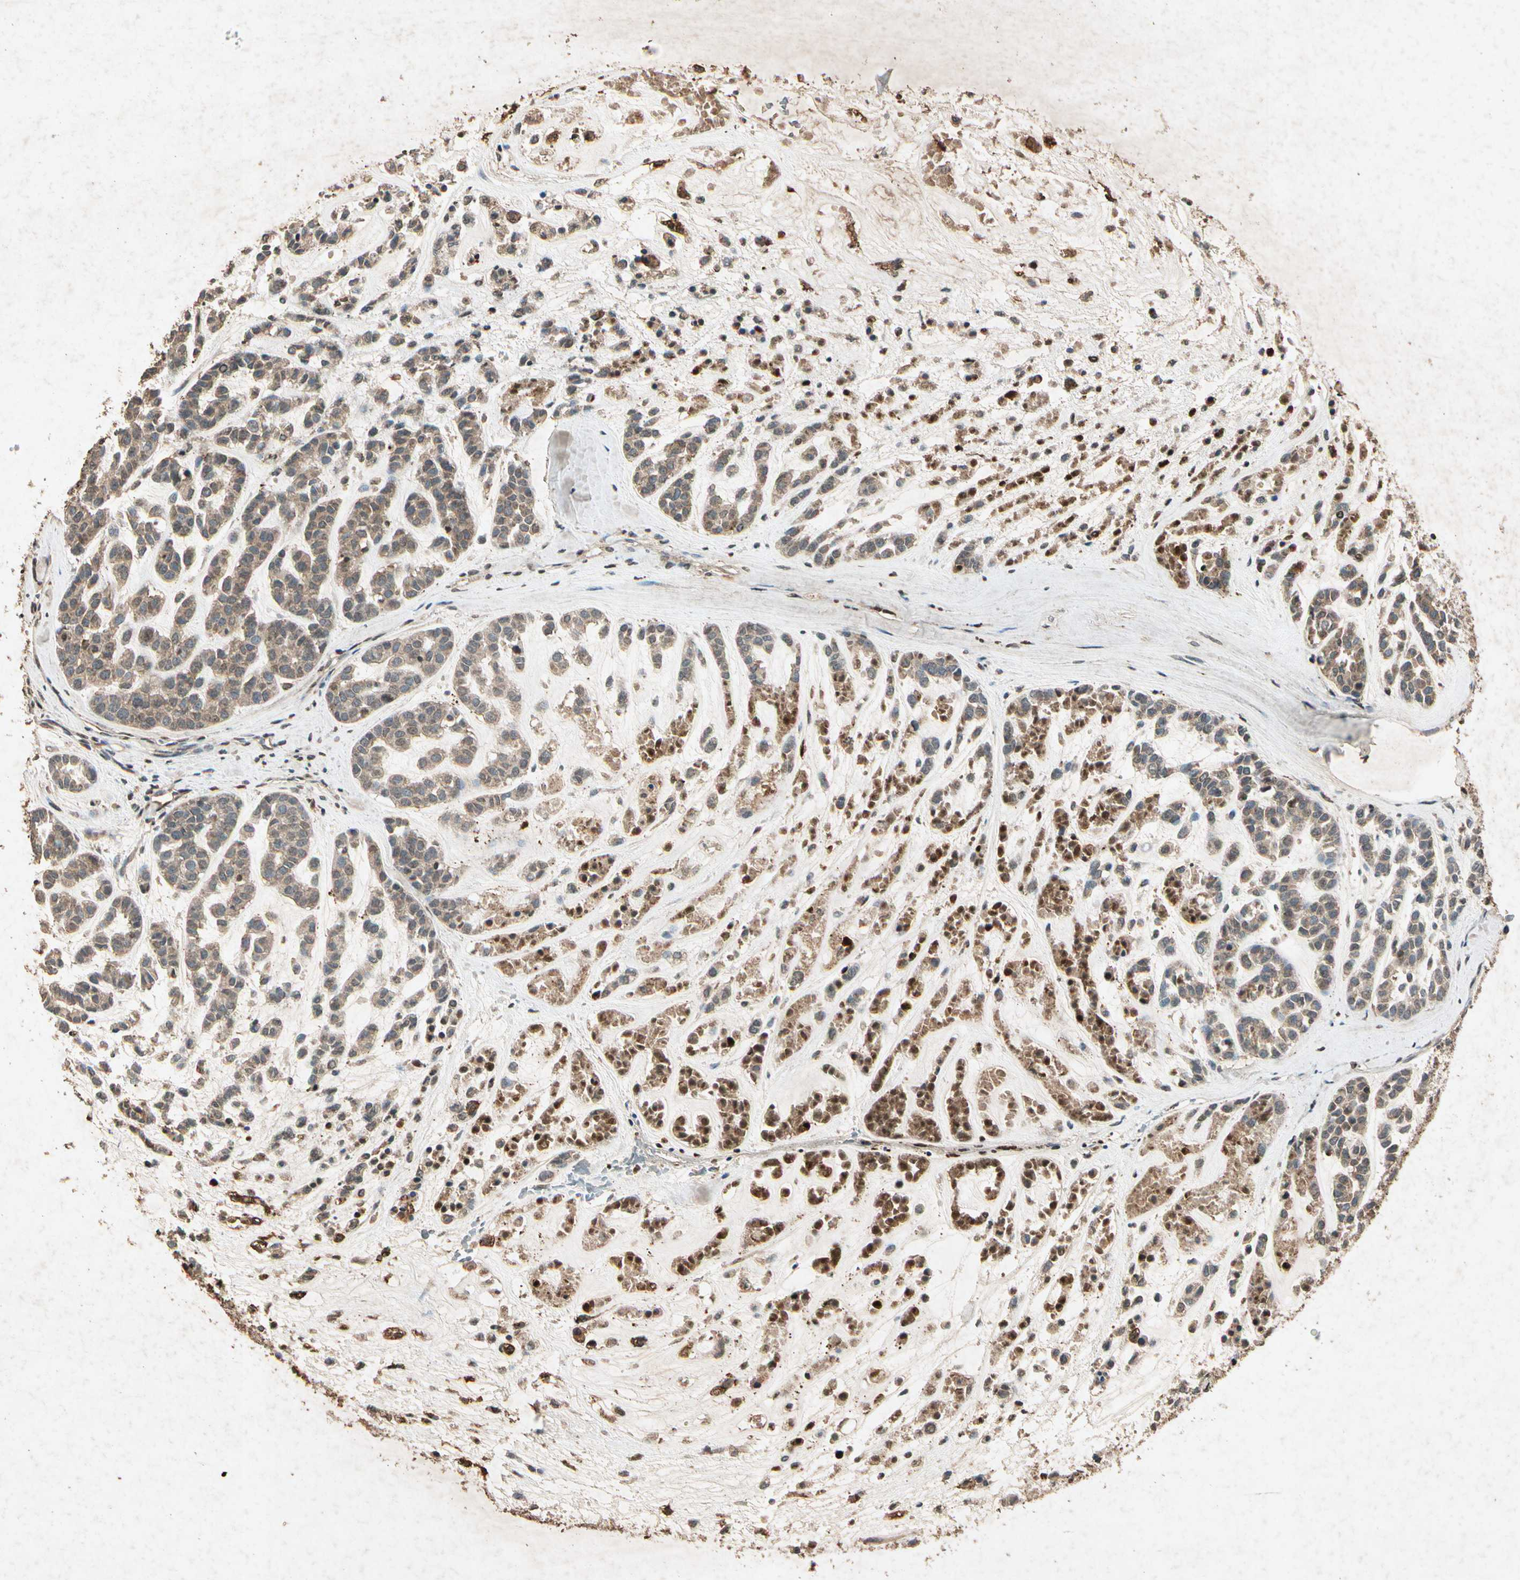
{"staining": {"intensity": "moderate", "quantity": ">75%", "location": "cytoplasmic/membranous"}, "tissue": "head and neck cancer", "cell_type": "Tumor cells", "image_type": "cancer", "snomed": [{"axis": "morphology", "description": "Adenocarcinoma, NOS"}, {"axis": "morphology", "description": "Adenoma, NOS"}, {"axis": "topography", "description": "Head-Neck"}], "caption": "Head and neck adenocarcinoma tissue reveals moderate cytoplasmic/membranous staining in approximately >75% of tumor cells, visualized by immunohistochemistry.", "gene": "GC", "patient": {"sex": "female", "age": 55}}